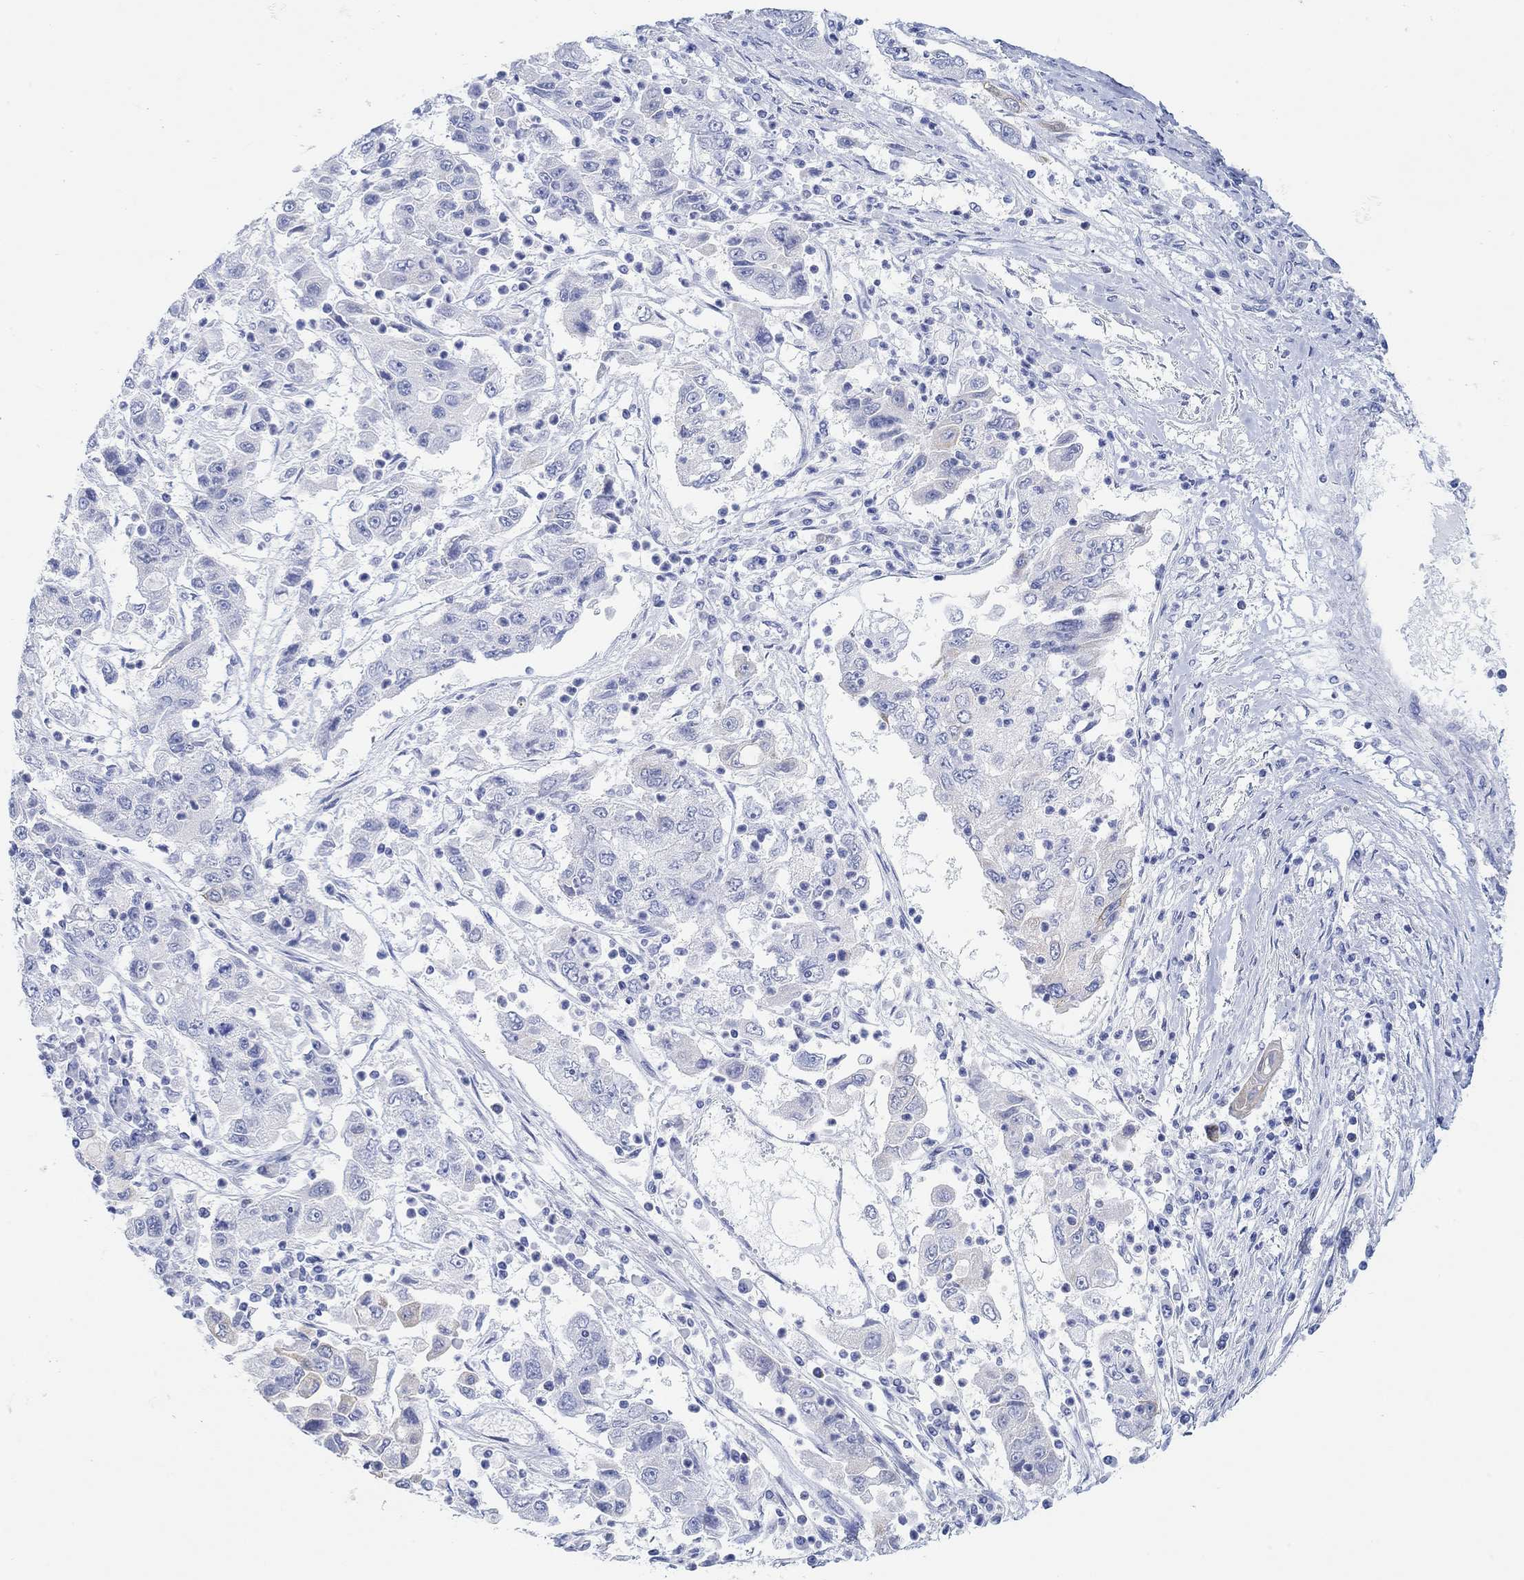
{"staining": {"intensity": "negative", "quantity": "none", "location": "none"}, "tissue": "cervical cancer", "cell_type": "Tumor cells", "image_type": "cancer", "snomed": [{"axis": "morphology", "description": "Squamous cell carcinoma, NOS"}, {"axis": "topography", "description": "Cervix"}], "caption": "This is a micrograph of immunohistochemistry (IHC) staining of cervical squamous cell carcinoma, which shows no positivity in tumor cells.", "gene": "AK8", "patient": {"sex": "female", "age": 36}}